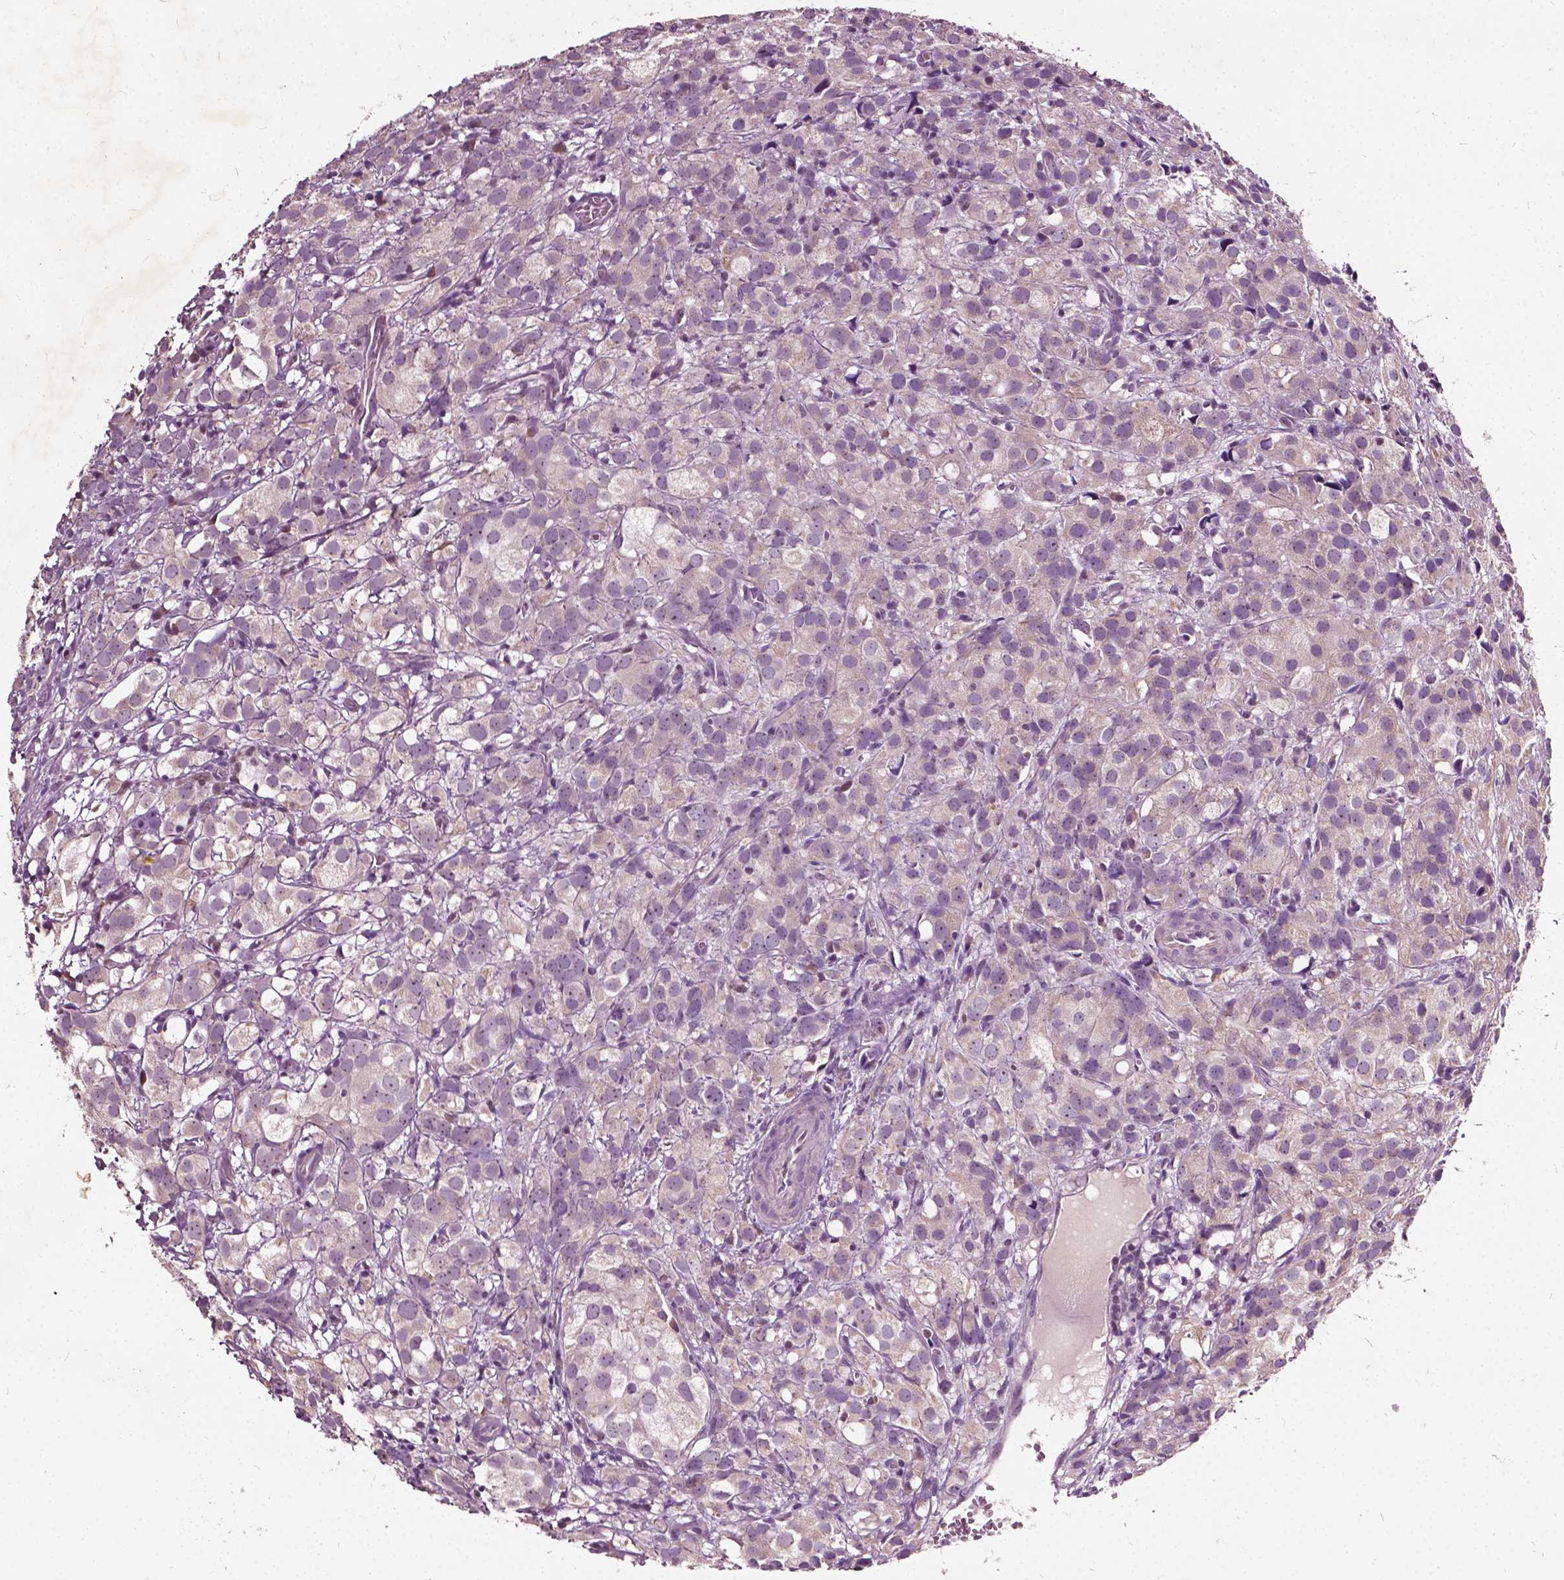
{"staining": {"intensity": "weak", "quantity": "<25%", "location": "nuclear"}, "tissue": "prostate cancer", "cell_type": "Tumor cells", "image_type": "cancer", "snomed": [{"axis": "morphology", "description": "Adenocarcinoma, High grade"}, {"axis": "topography", "description": "Prostate"}], "caption": "Prostate cancer (adenocarcinoma (high-grade)) was stained to show a protein in brown. There is no significant positivity in tumor cells. (Brightfield microscopy of DAB (3,3'-diaminobenzidine) immunohistochemistry (IHC) at high magnification).", "gene": "ODF3L2", "patient": {"sex": "male", "age": 86}}